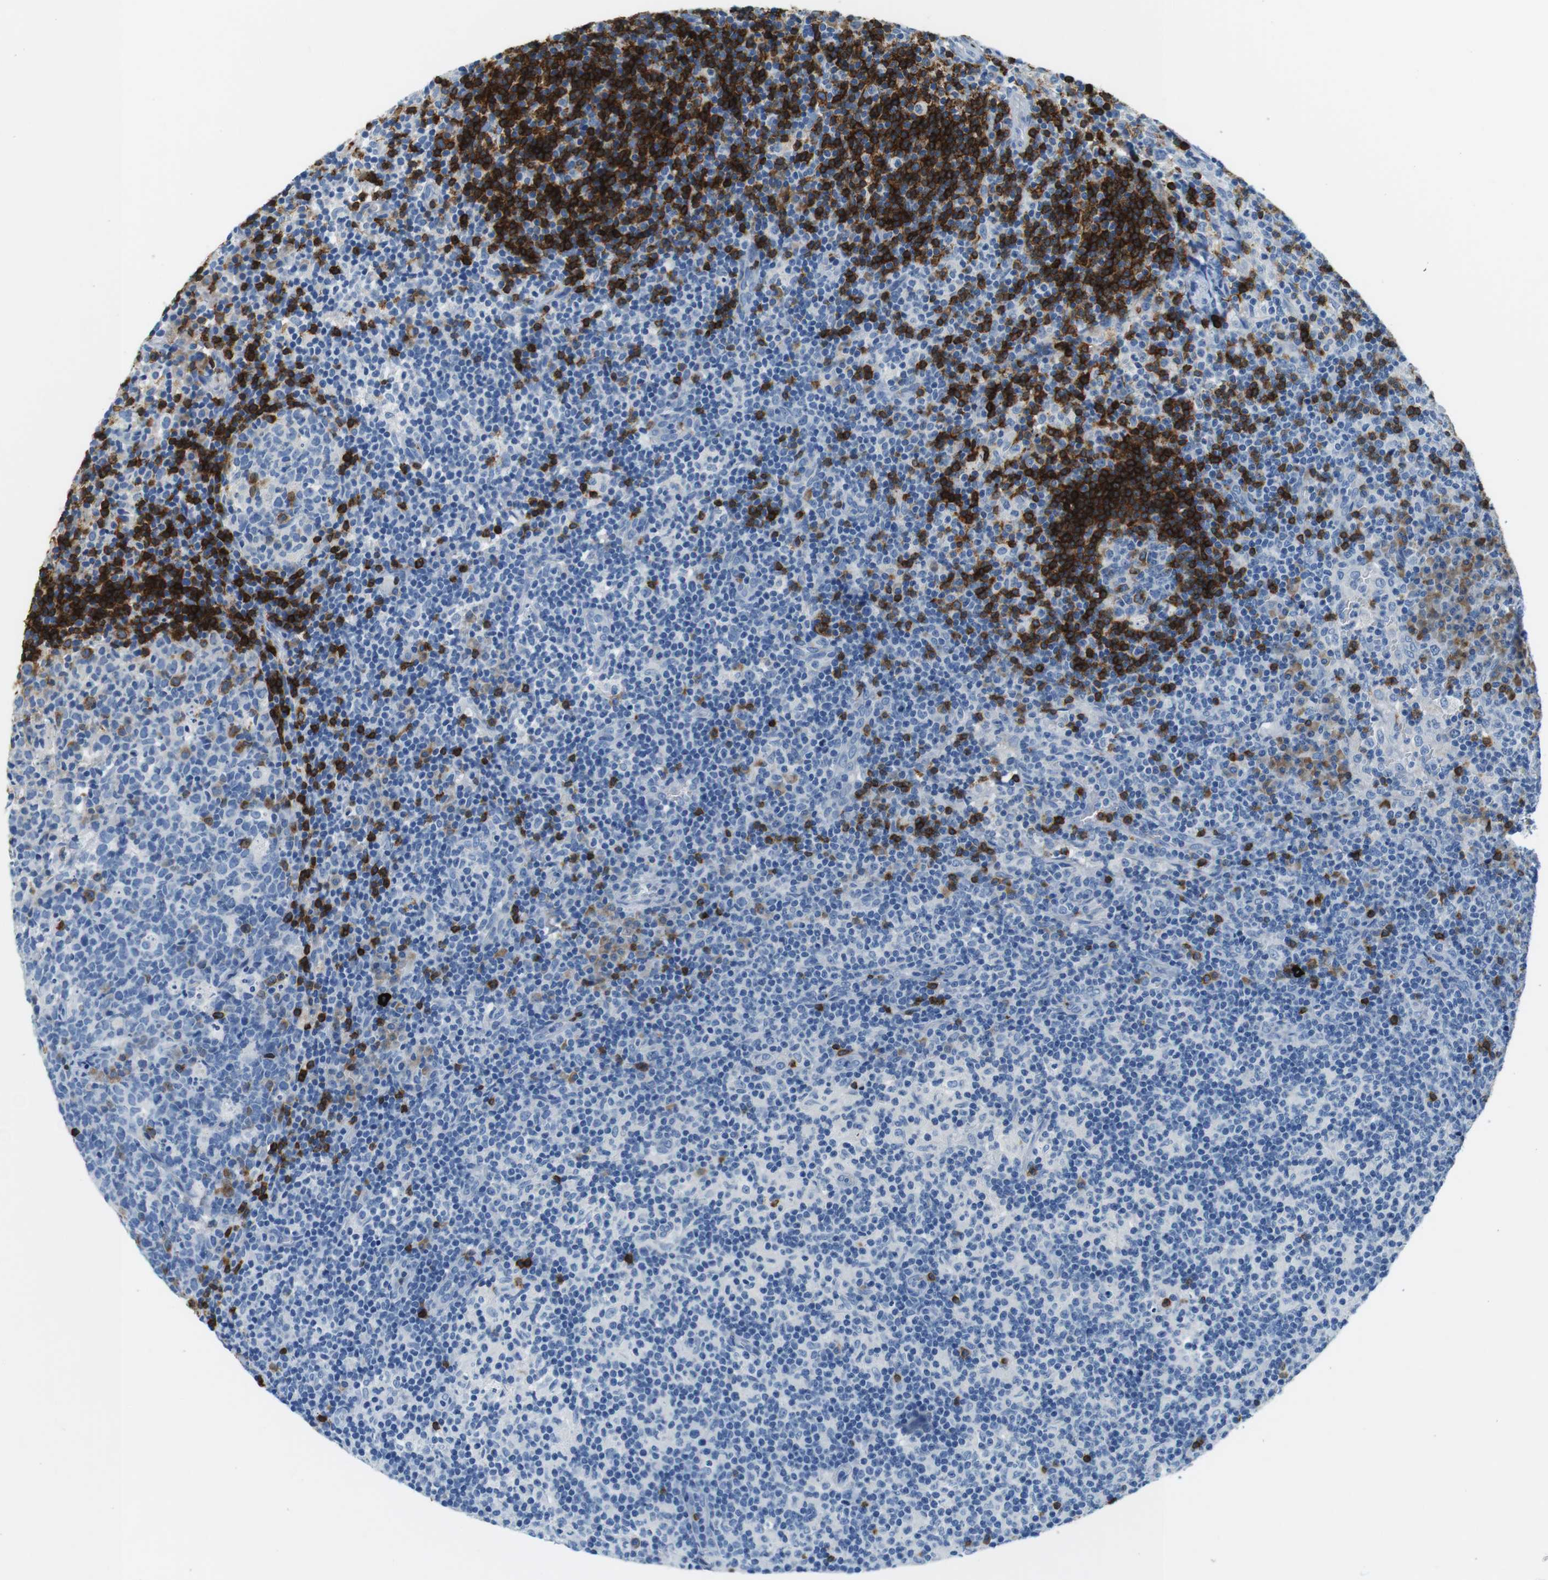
{"staining": {"intensity": "strong", "quantity": ">75%", "location": "cytoplasmic/membranous"}, "tissue": "lymph node", "cell_type": "Germinal center cells", "image_type": "normal", "snomed": [{"axis": "morphology", "description": "Normal tissue, NOS"}, {"axis": "morphology", "description": "Inflammation, NOS"}, {"axis": "topography", "description": "Lymph node"}], "caption": "Immunohistochemistry (IHC) (DAB) staining of benign human lymph node displays strong cytoplasmic/membranous protein staining in about >75% of germinal center cells.", "gene": "IGHD", "patient": {"sex": "male", "age": 55}}